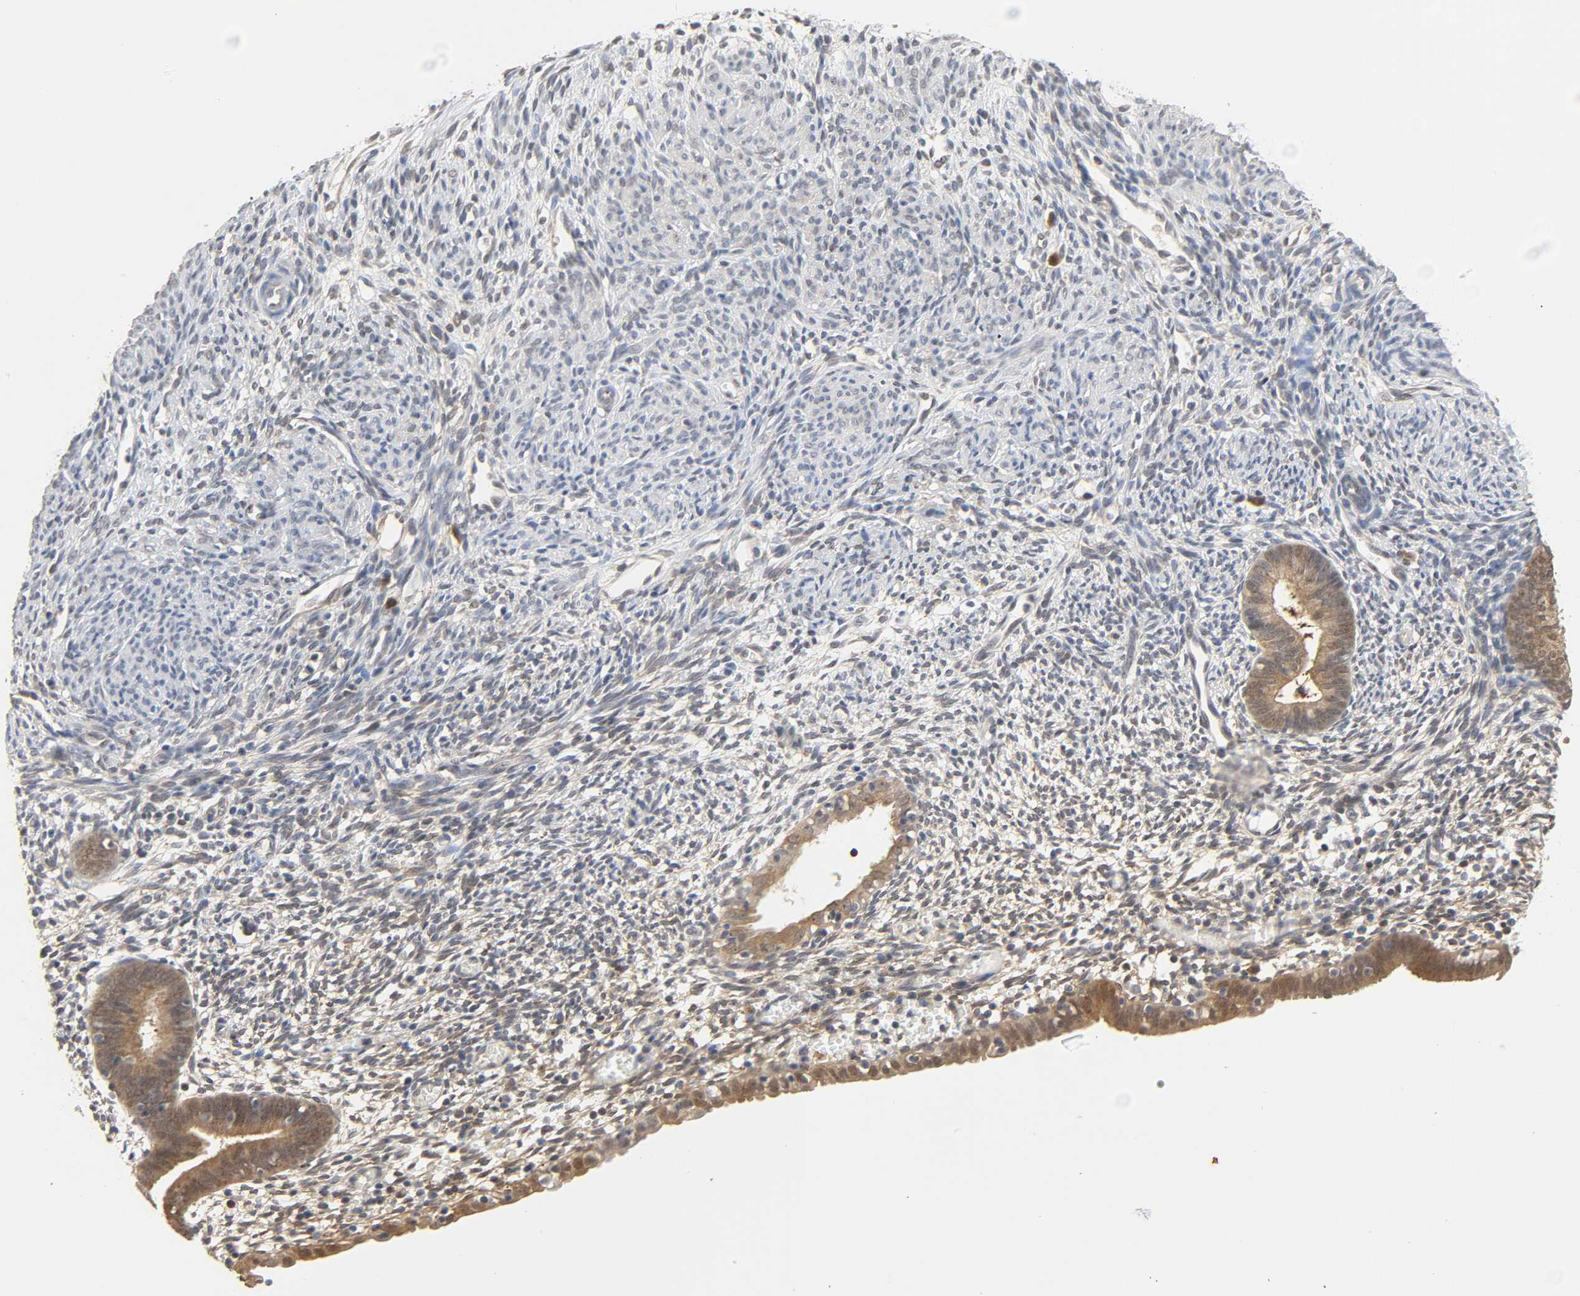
{"staining": {"intensity": "negative", "quantity": "none", "location": "none"}, "tissue": "endometrium", "cell_type": "Cells in endometrial stroma", "image_type": "normal", "snomed": [{"axis": "morphology", "description": "Normal tissue, NOS"}, {"axis": "morphology", "description": "Atrophy, NOS"}, {"axis": "topography", "description": "Uterus"}, {"axis": "topography", "description": "Endometrium"}], "caption": "IHC of benign endometrium demonstrates no staining in cells in endometrial stroma.", "gene": "MIF", "patient": {"sex": "female", "age": 68}}